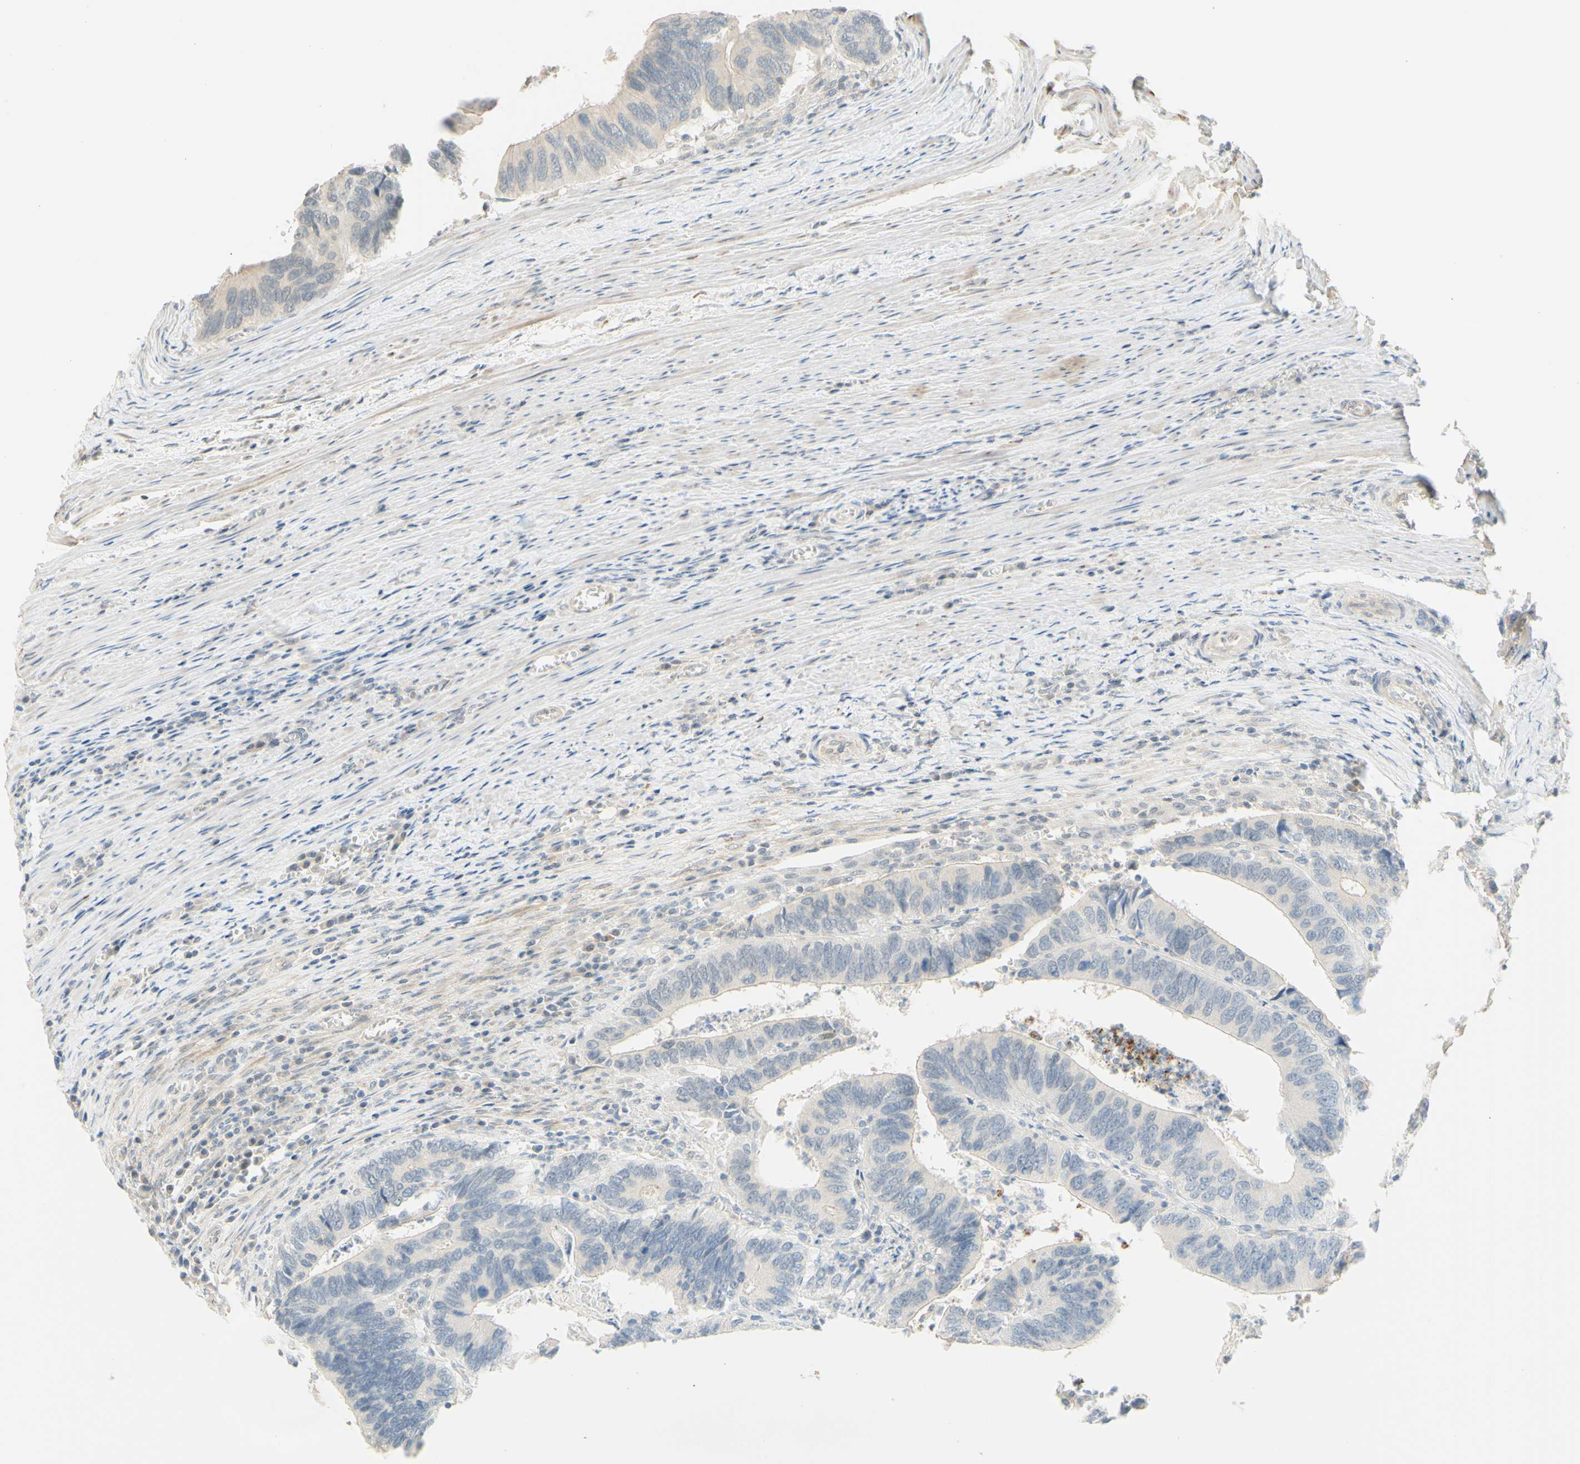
{"staining": {"intensity": "negative", "quantity": "none", "location": "none"}, "tissue": "colorectal cancer", "cell_type": "Tumor cells", "image_type": "cancer", "snomed": [{"axis": "morphology", "description": "Adenocarcinoma, NOS"}, {"axis": "topography", "description": "Colon"}], "caption": "Tumor cells are negative for protein expression in human colorectal cancer (adenocarcinoma).", "gene": "MAG", "patient": {"sex": "male", "age": 72}}